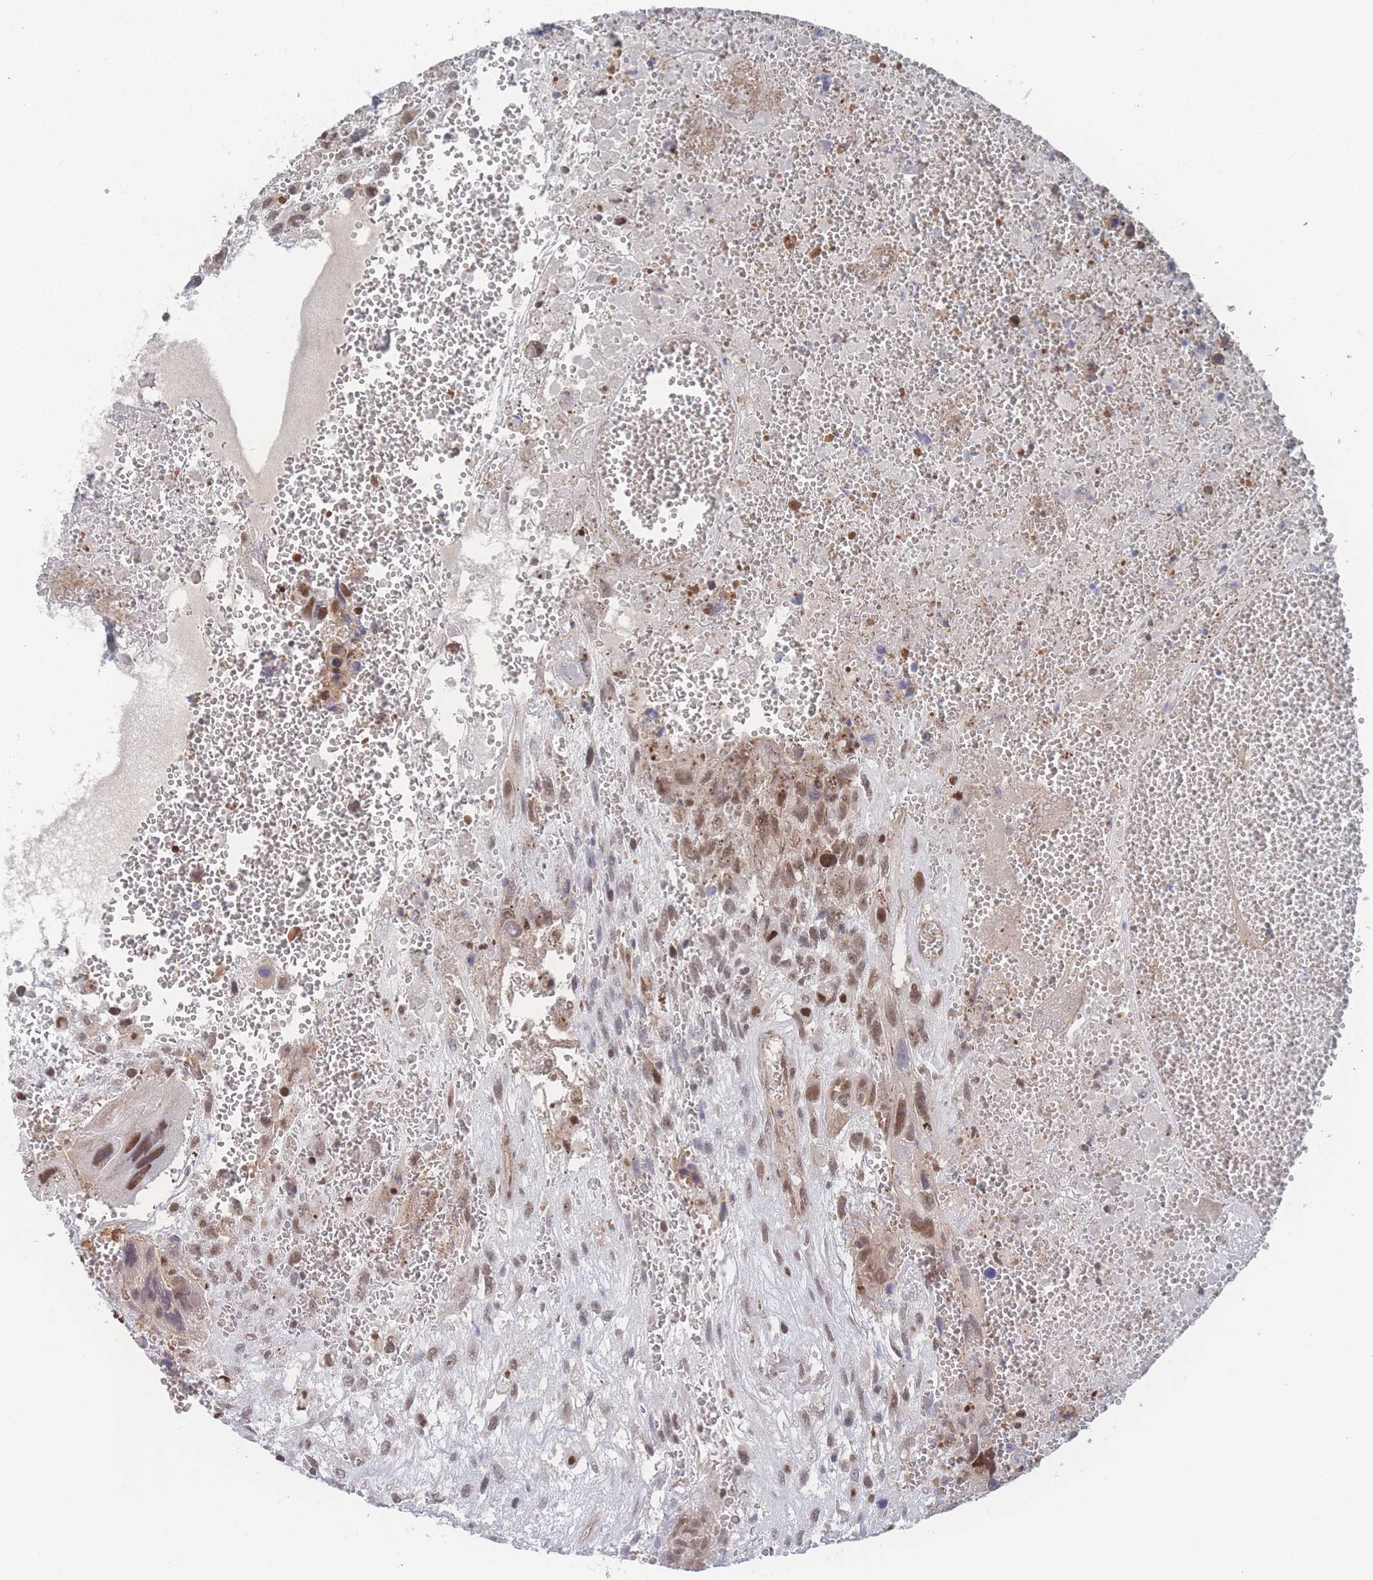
{"staining": {"intensity": "moderate", "quantity": ">75%", "location": "nuclear"}, "tissue": "testis cancer", "cell_type": "Tumor cells", "image_type": "cancer", "snomed": [{"axis": "morphology", "description": "Carcinoma, Embryonal, NOS"}, {"axis": "topography", "description": "Testis"}], "caption": "Immunohistochemical staining of testis embryonal carcinoma displays medium levels of moderate nuclear protein expression in about >75% of tumor cells.", "gene": "PSMA1", "patient": {"sex": "male", "age": 28}}